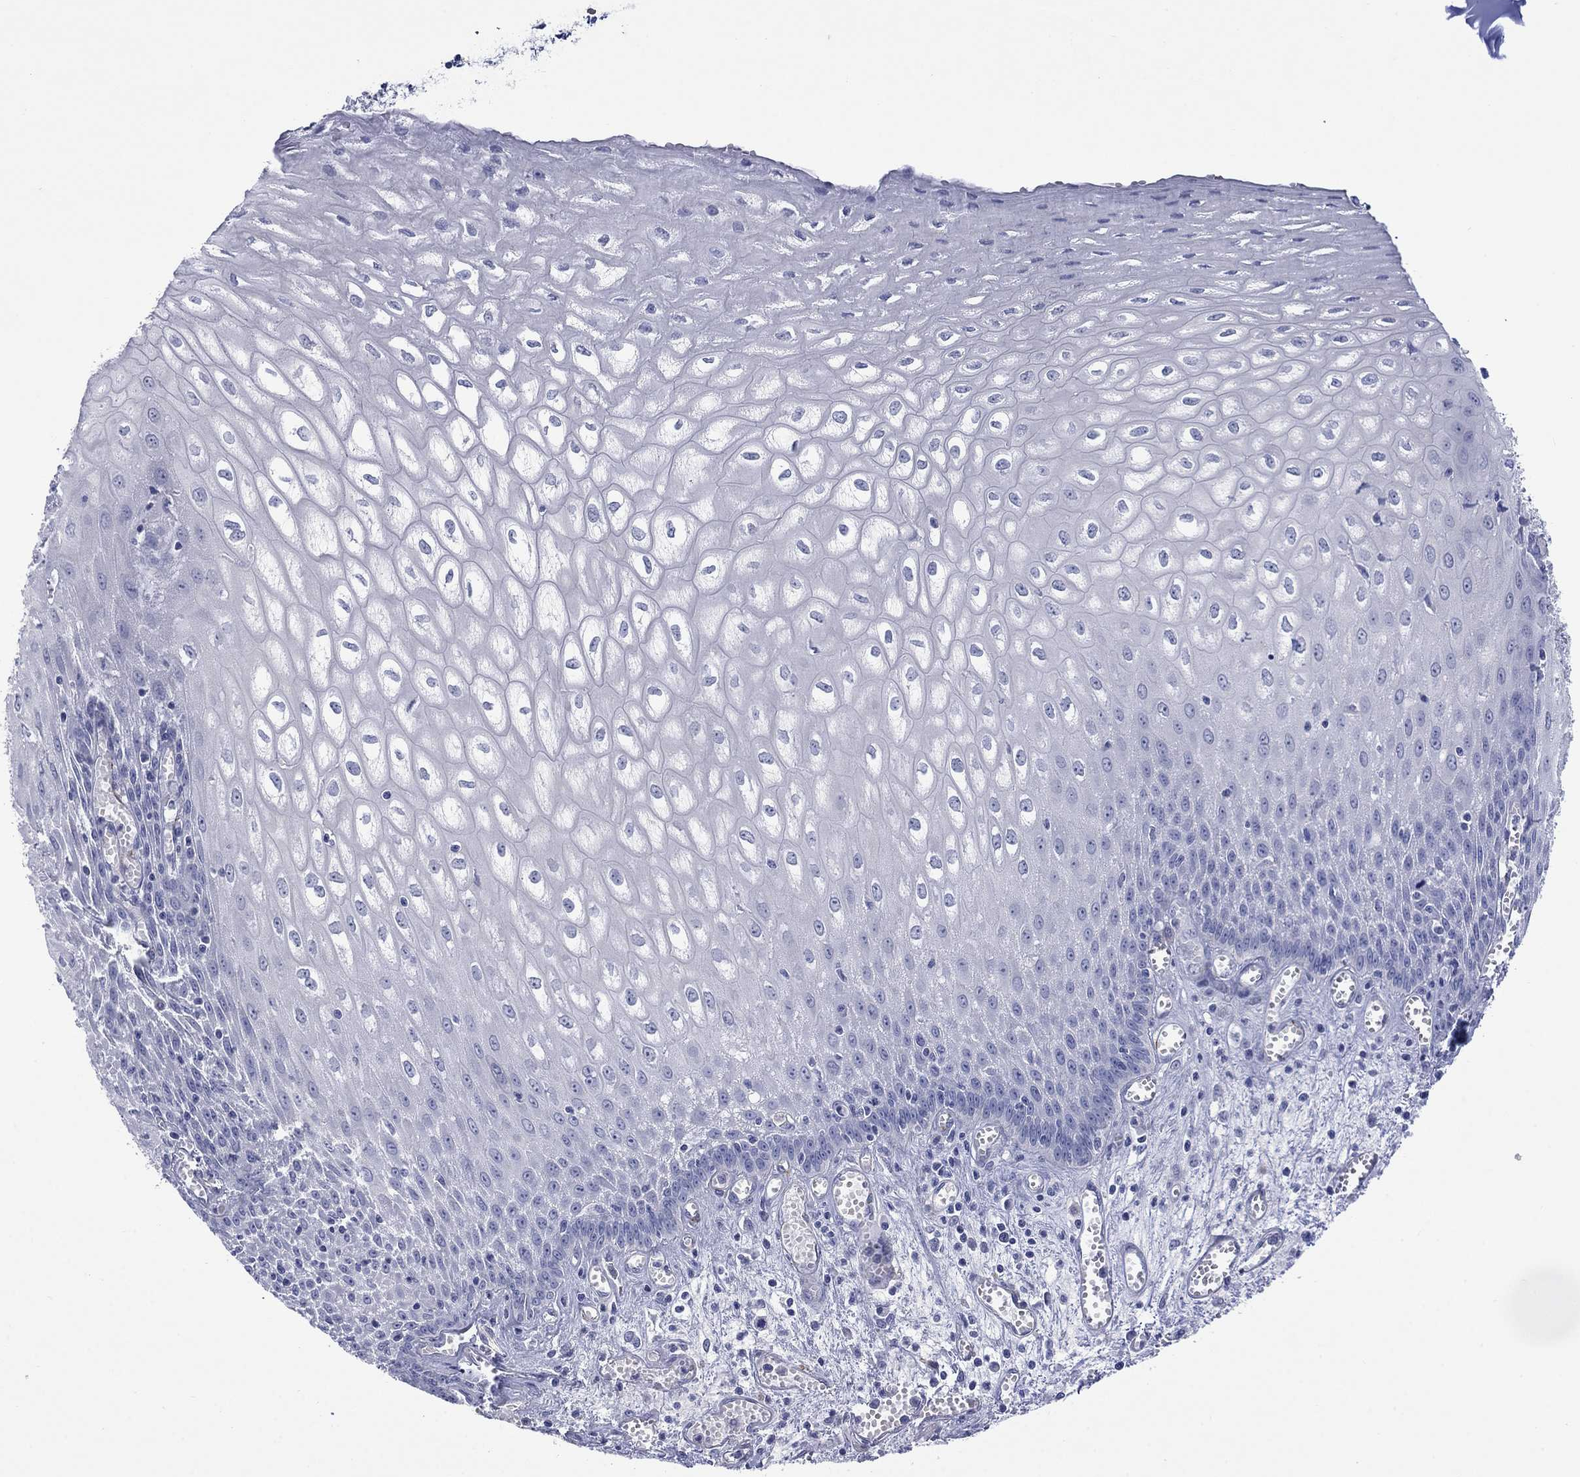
{"staining": {"intensity": "negative", "quantity": "none", "location": "none"}, "tissue": "esophagus", "cell_type": "Squamous epithelial cells", "image_type": "normal", "snomed": [{"axis": "morphology", "description": "Normal tissue, NOS"}, {"axis": "topography", "description": "Esophagus"}], "caption": "High power microscopy photomicrograph of an immunohistochemistry (IHC) micrograph of benign esophagus, revealing no significant staining in squamous epithelial cells. The staining is performed using DAB (3,3'-diaminobenzidine) brown chromogen with nuclei counter-stained in using hematoxylin.", "gene": "PTPRZ1", "patient": {"sex": "male", "age": 58}}